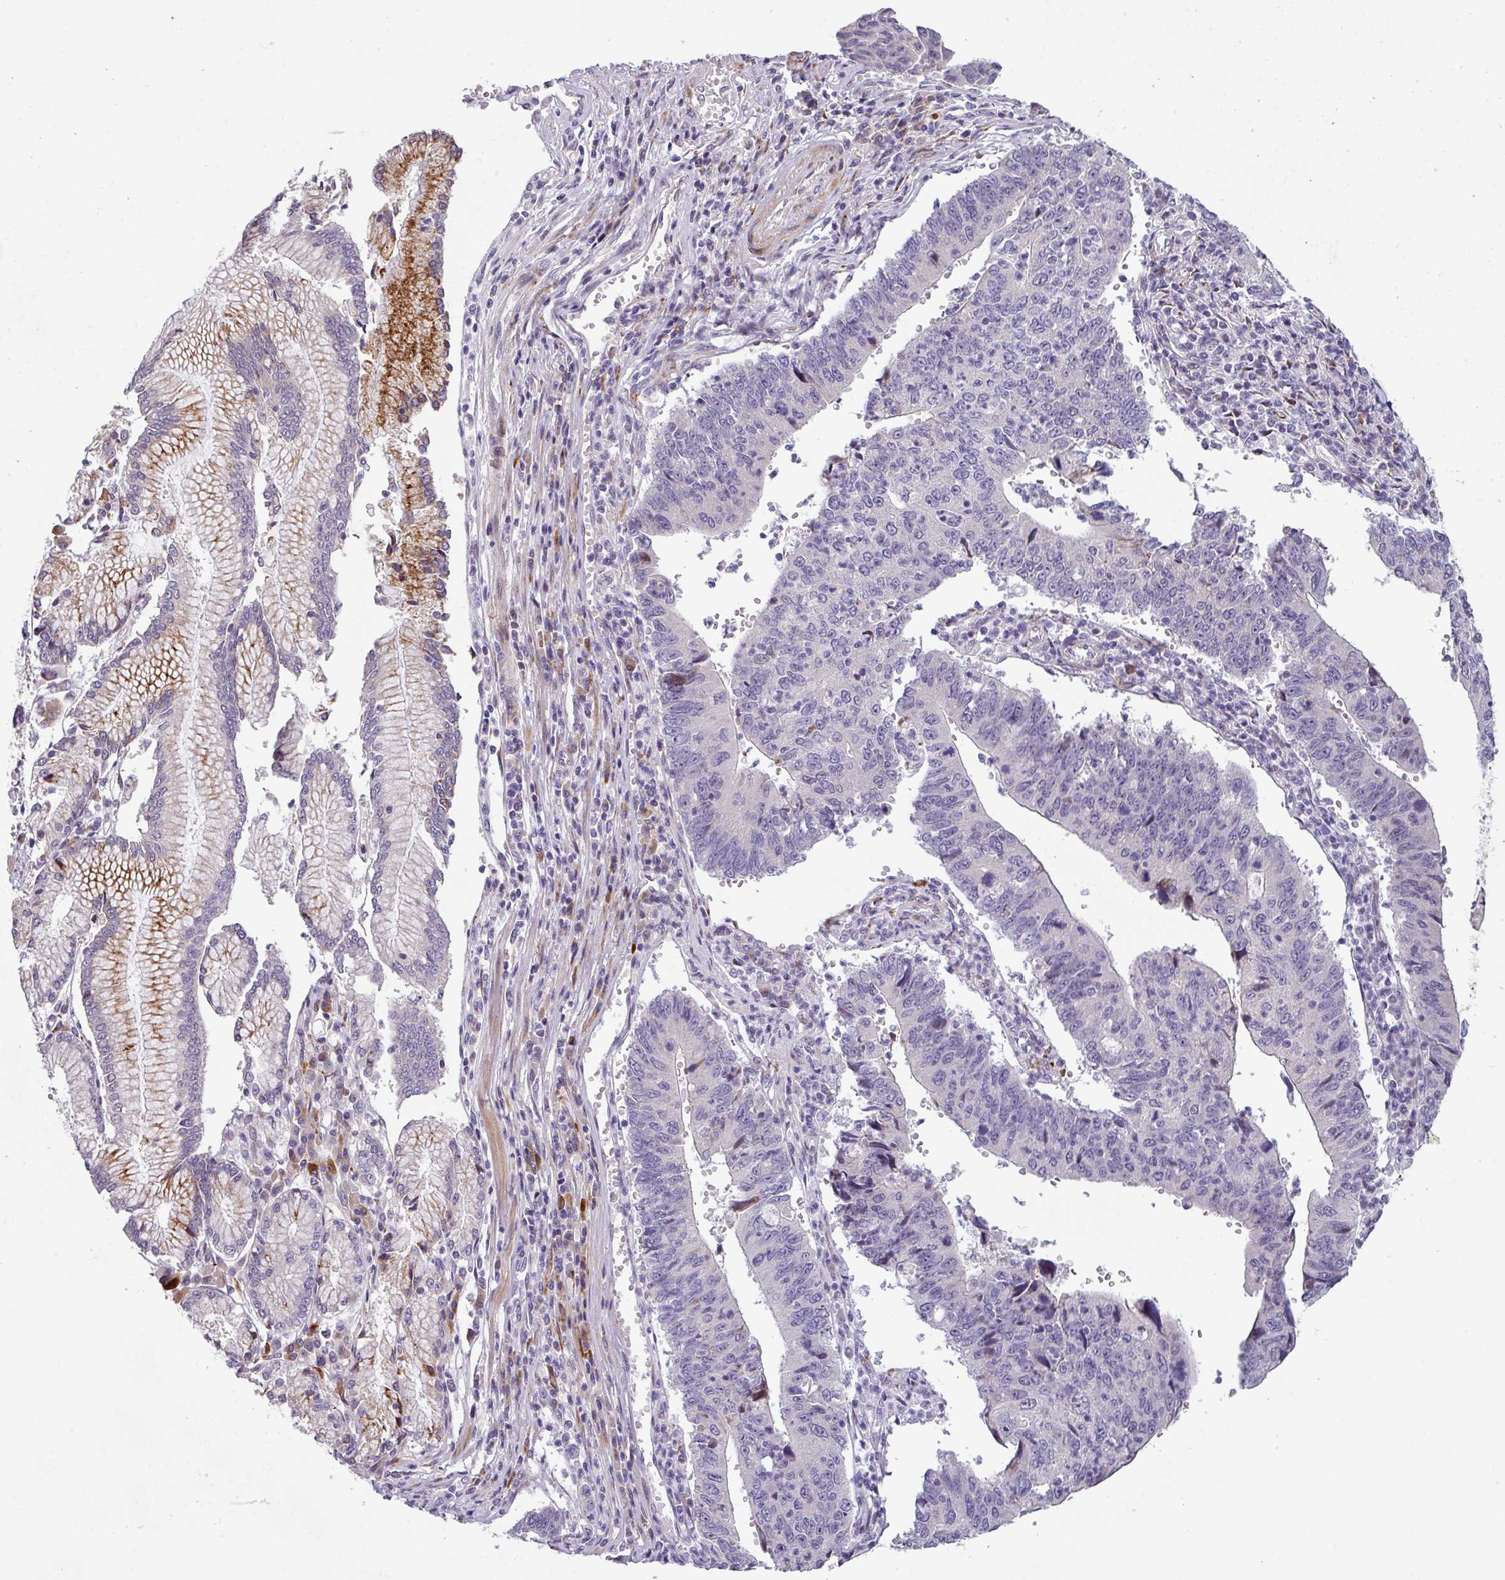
{"staining": {"intensity": "negative", "quantity": "none", "location": "none"}, "tissue": "stomach cancer", "cell_type": "Tumor cells", "image_type": "cancer", "snomed": [{"axis": "morphology", "description": "Adenocarcinoma, NOS"}, {"axis": "topography", "description": "Stomach"}], "caption": "Tumor cells are negative for protein expression in human stomach cancer (adenocarcinoma).", "gene": "KLHL3", "patient": {"sex": "male", "age": 59}}